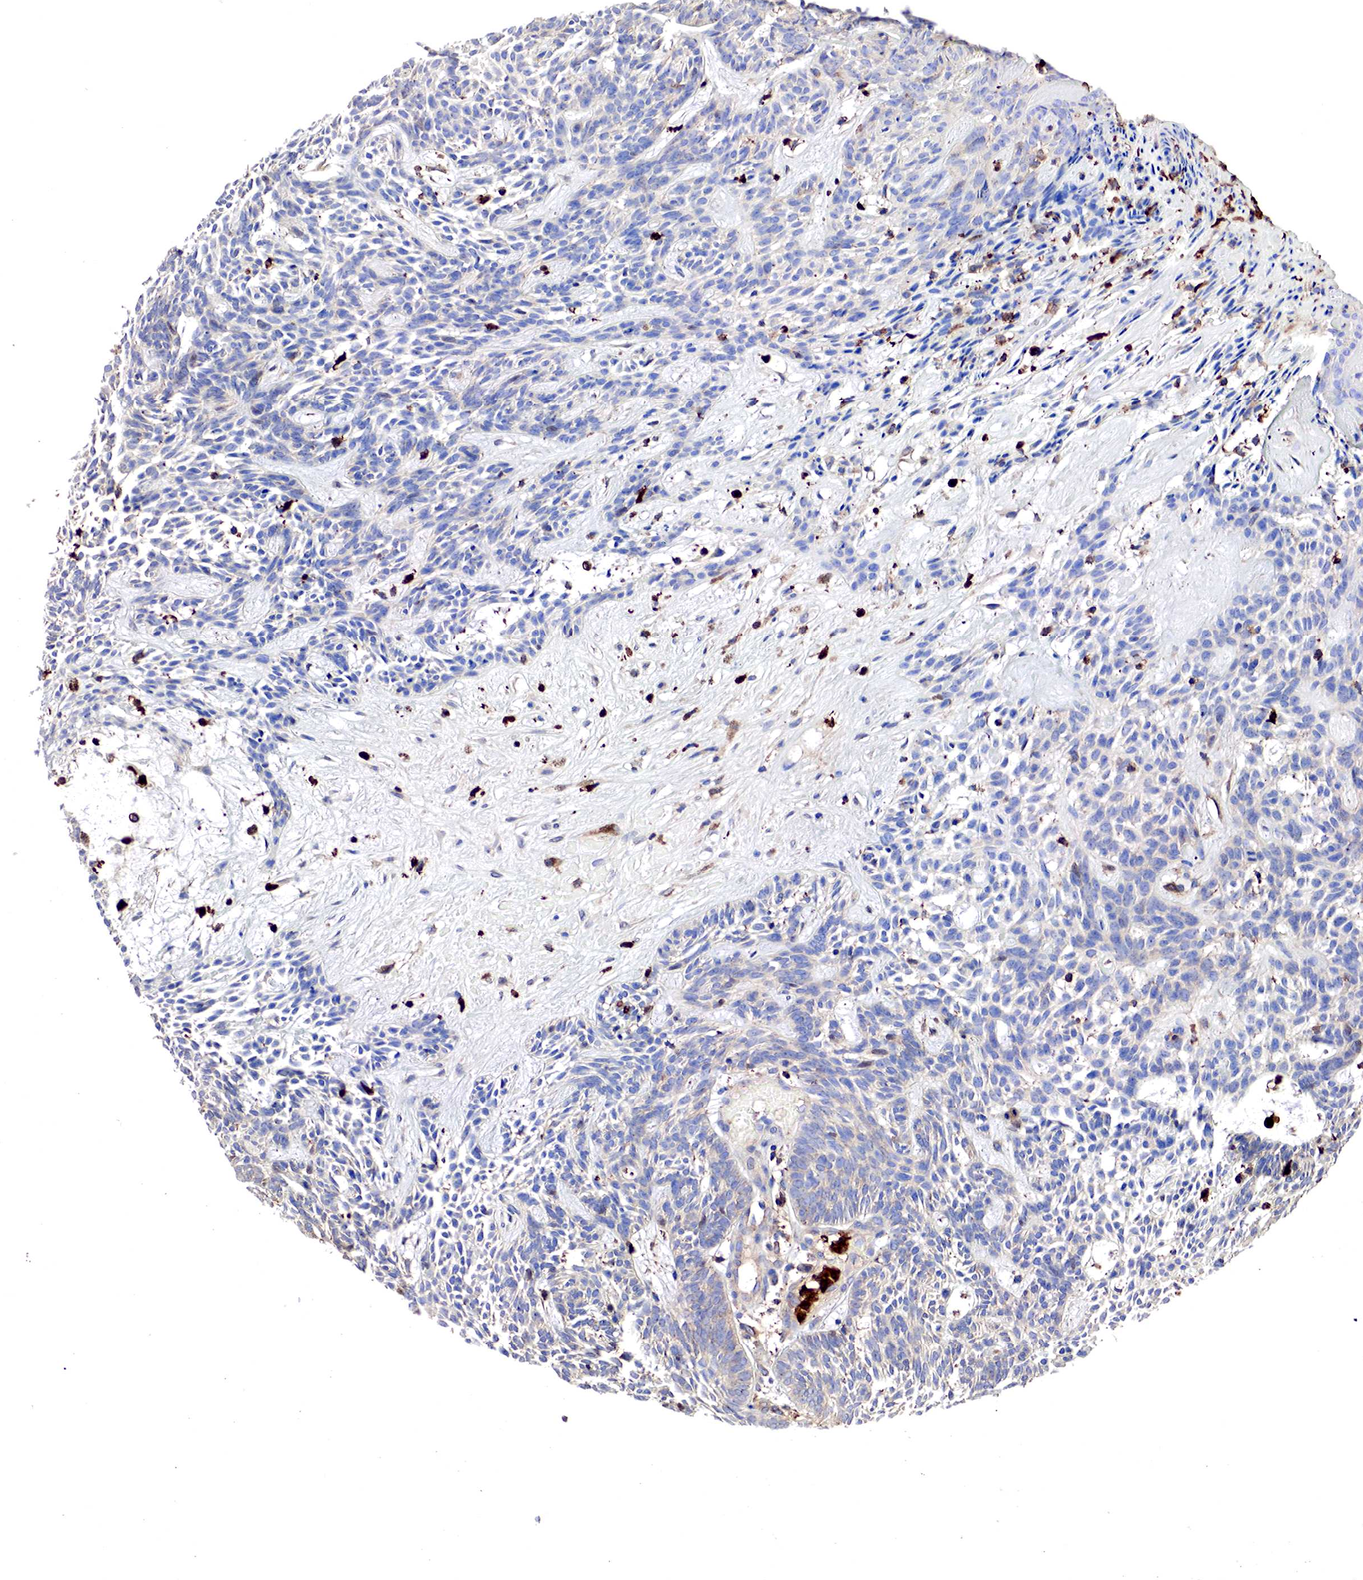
{"staining": {"intensity": "negative", "quantity": "none", "location": "none"}, "tissue": "skin cancer", "cell_type": "Tumor cells", "image_type": "cancer", "snomed": [{"axis": "morphology", "description": "Basal cell carcinoma"}, {"axis": "topography", "description": "Skin"}], "caption": "Immunohistochemistry (IHC) histopathology image of neoplastic tissue: human skin cancer stained with DAB reveals no significant protein positivity in tumor cells.", "gene": "G6PD", "patient": {"sex": "male", "age": 58}}